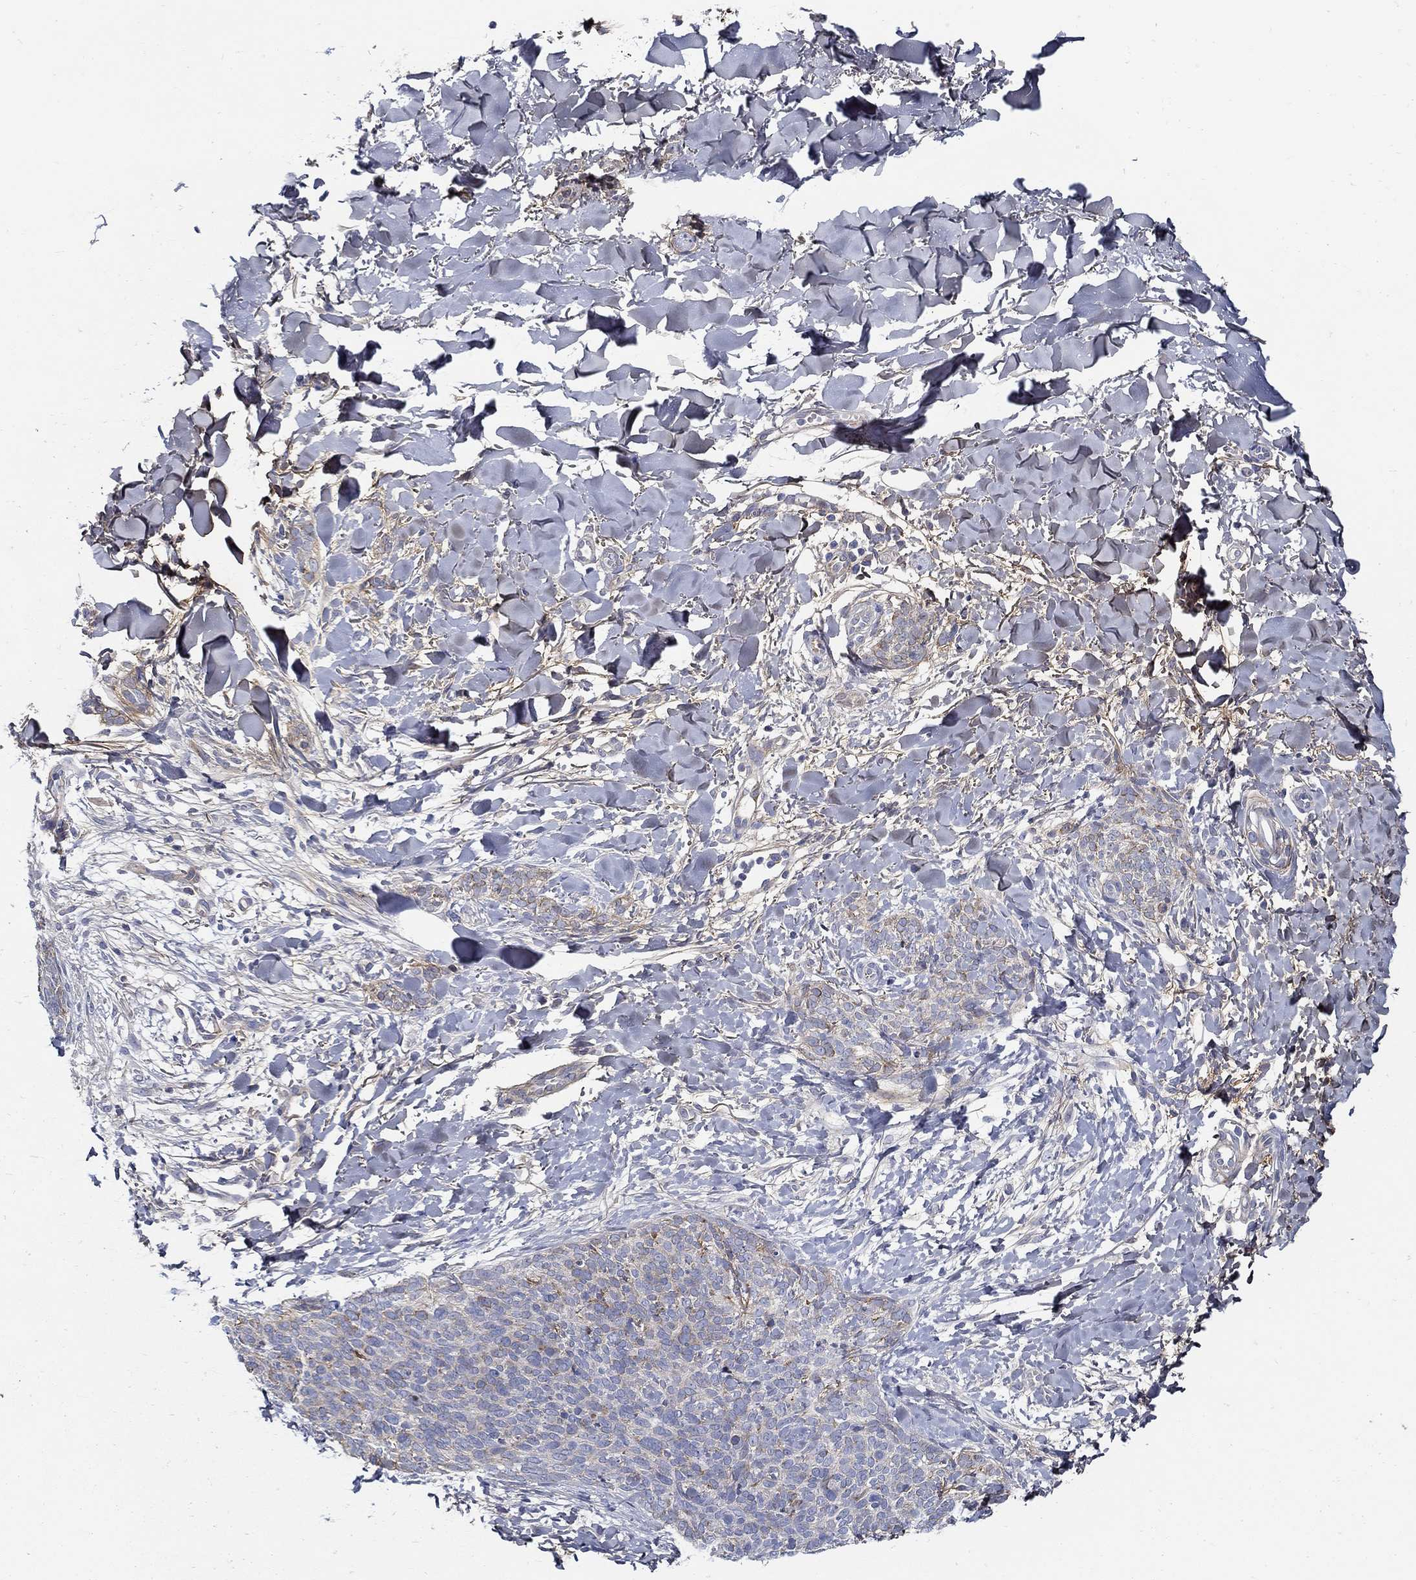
{"staining": {"intensity": "moderate", "quantity": "<25%", "location": "cytoplasmic/membranous"}, "tissue": "skin cancer", "cell_type": "Tumor cells", "image_type": "cancer", "snomed": [{"axis": "morphology", "description": "Basal cell carcinoma"}, {"axis": "topography", "description": "Skin"}], "caption": "IHC (DAB (3,3'-diaminobenzidine)) staining of skin cancer (basal cell carcinoma) demonstrates moderate cytoplasmic/membranous protein positivity in about <25% of tumor cells.", "gene": "TGFBI", "patient": {"sex": "male", "age": 64}}